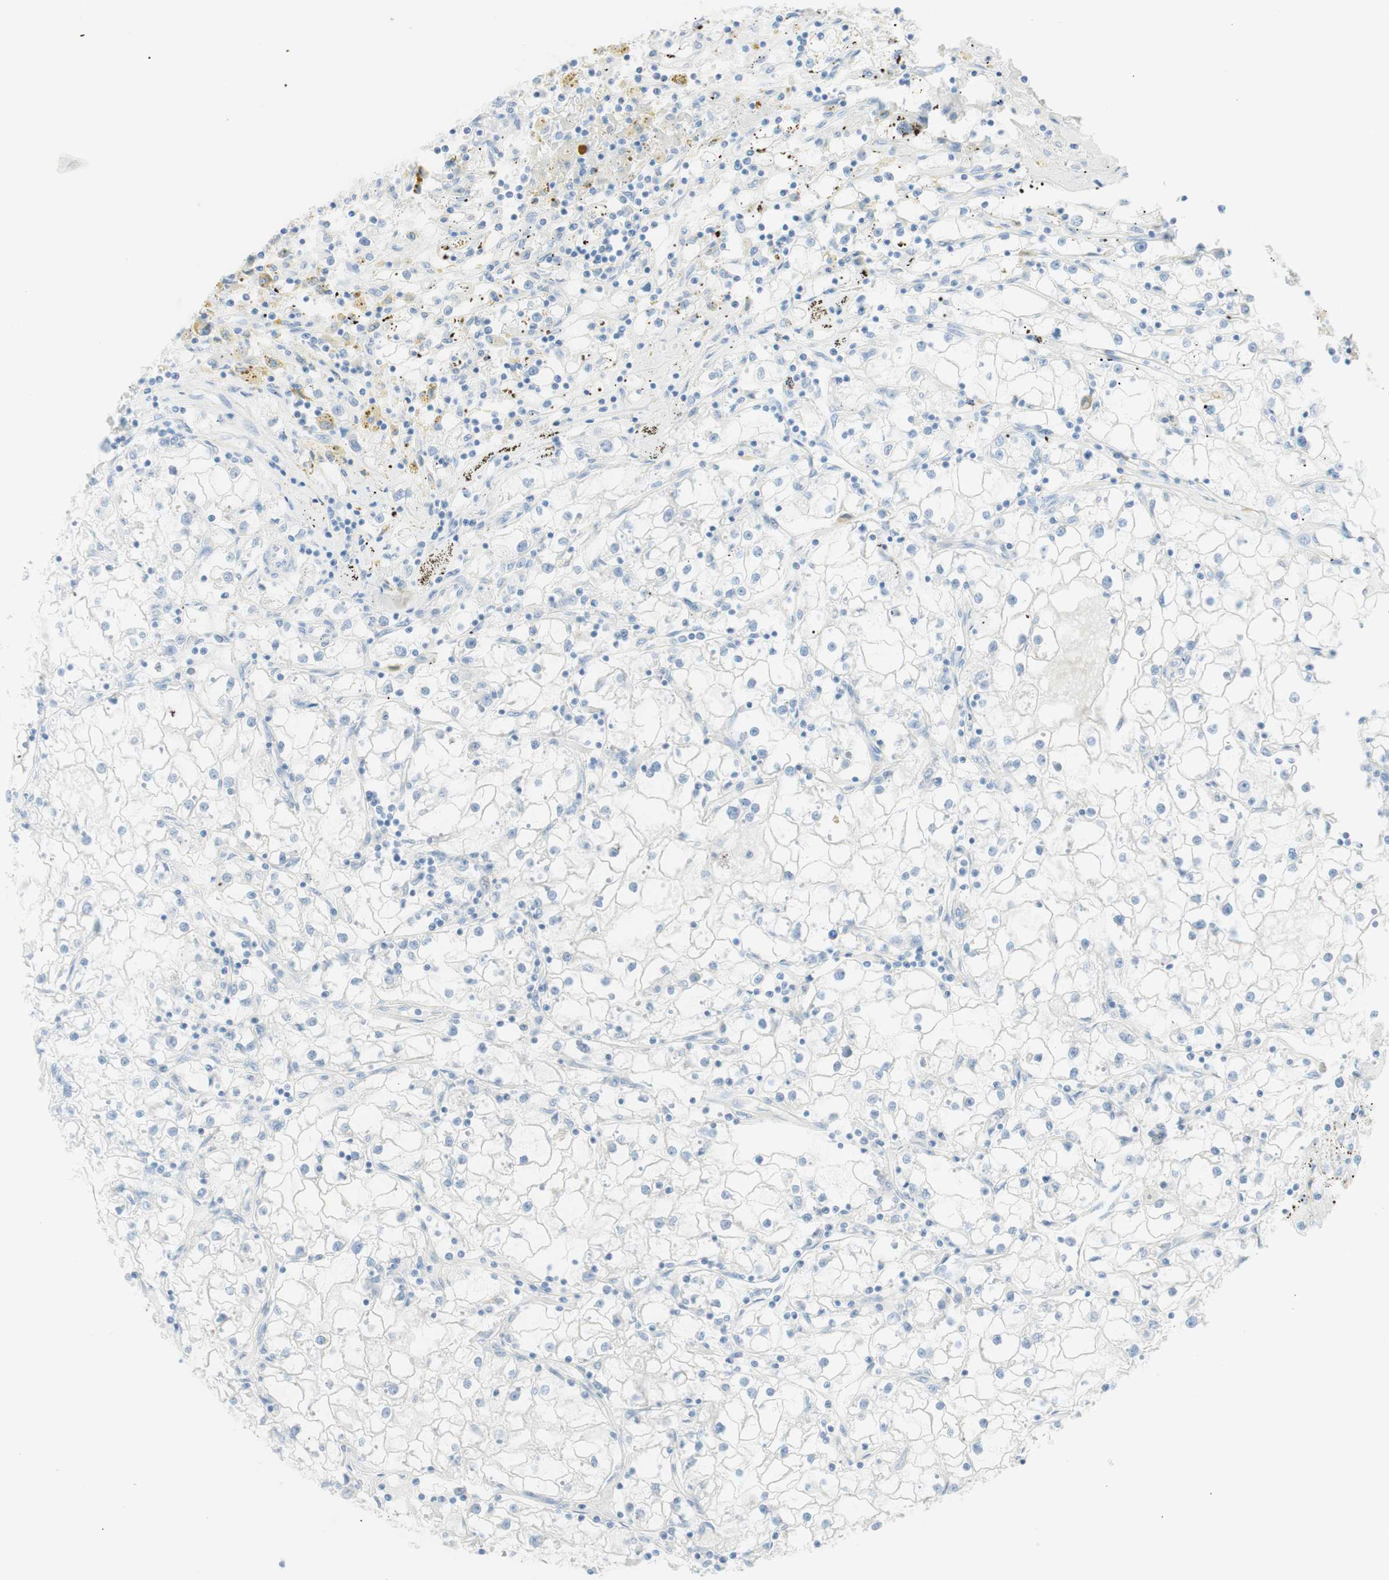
{"staining": {"intensity": "negative", "quantity": "none", "location": "none"}, "tissue": "renal cancer", "cell_type": "Tumor cells", "image_type": "cancer", "snomed": [{"axis": "morphology", "description": "Adenocarcinoma, NOS"}, {"axis": "topography", "description": "Kidney"}], "caption": "High power microscopy image of an IHC image of renal adenocarcinoma, revealing no significant staining in tumor cells.", "gene": "TPO", "patient": {"sex": "male", "age": 56}}